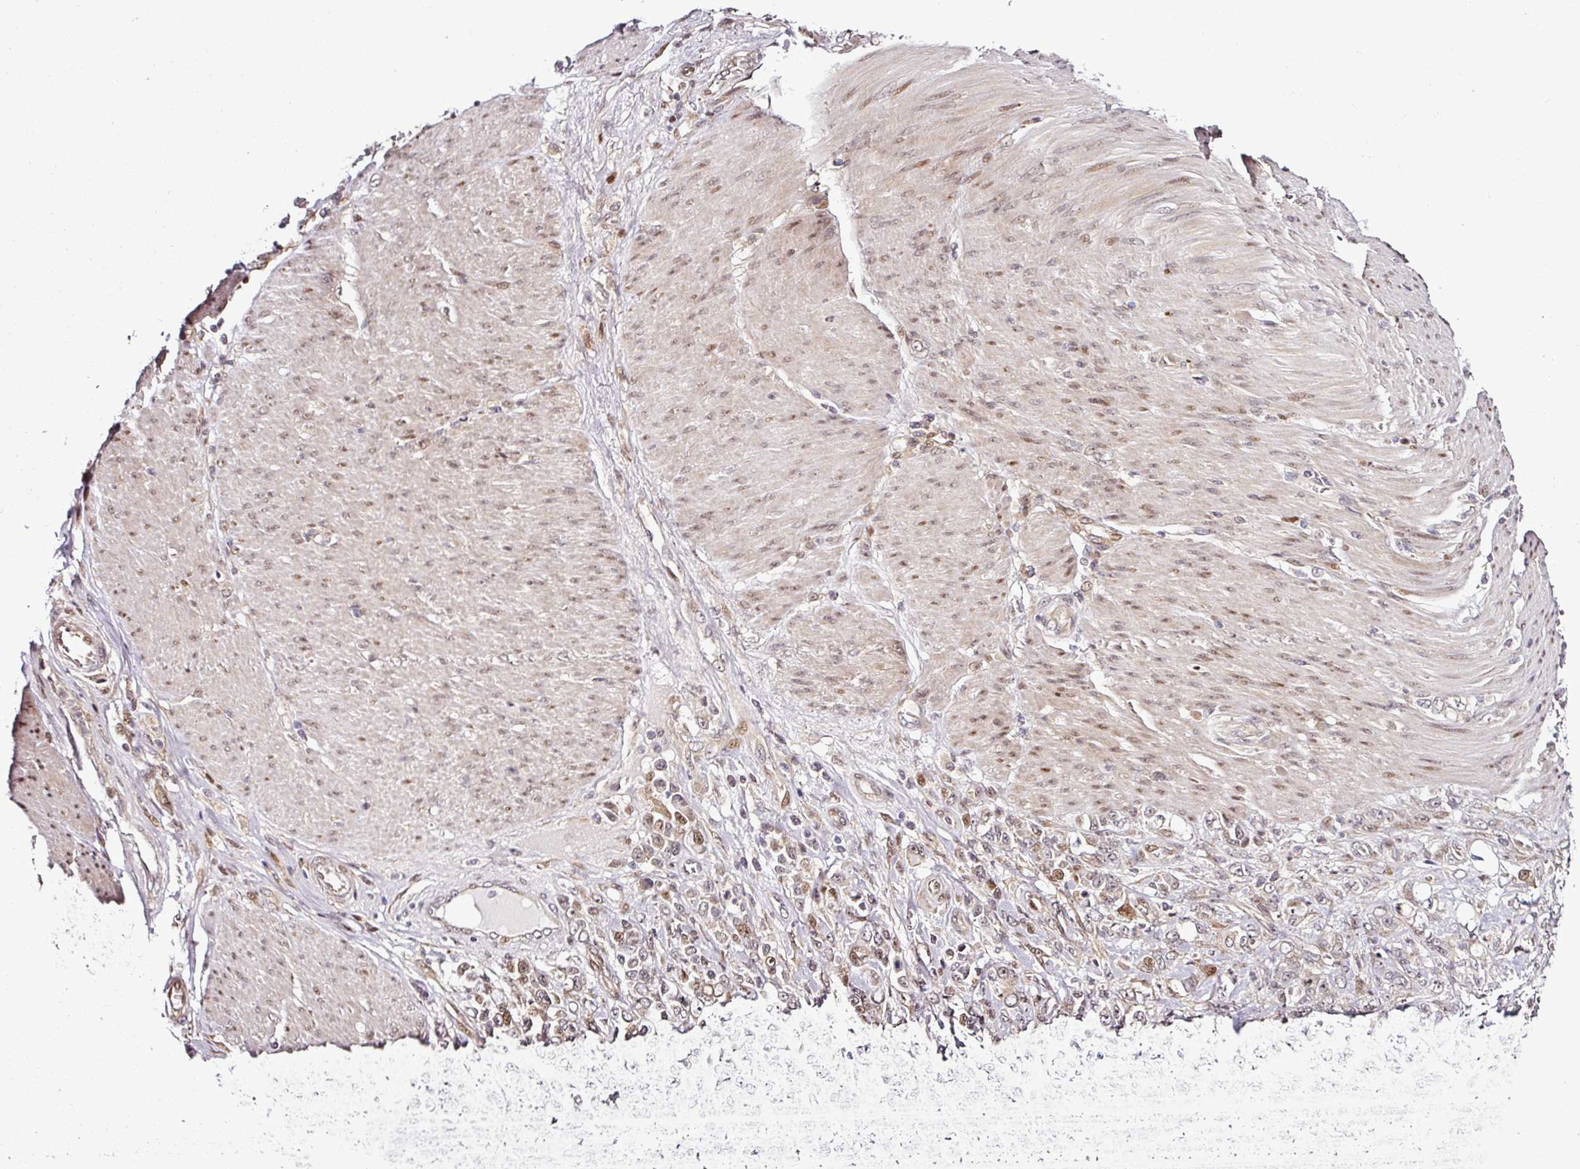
{"staining": {"intensity": "moderate", "quantity": "<25%", "location": "nuclear"}, "tissue": "stomach cancer", "cell_type": "Tumor cells", "image_type": "cancer", "snomed": [{"axis": "morphology", "description": "Adenocarcinoma, NOS"}, {"axis": "topography", "description": "Stomach"}], "caption": "A brown stain labels moderate nuclear positivity of a protein in stomach cancer tumor cells. Immunohistochemistry stains the protein of interest in brown and the nuclei are stained blue.", "gene": "COPRS", "patient": {"sex": "female", "age": 79}}